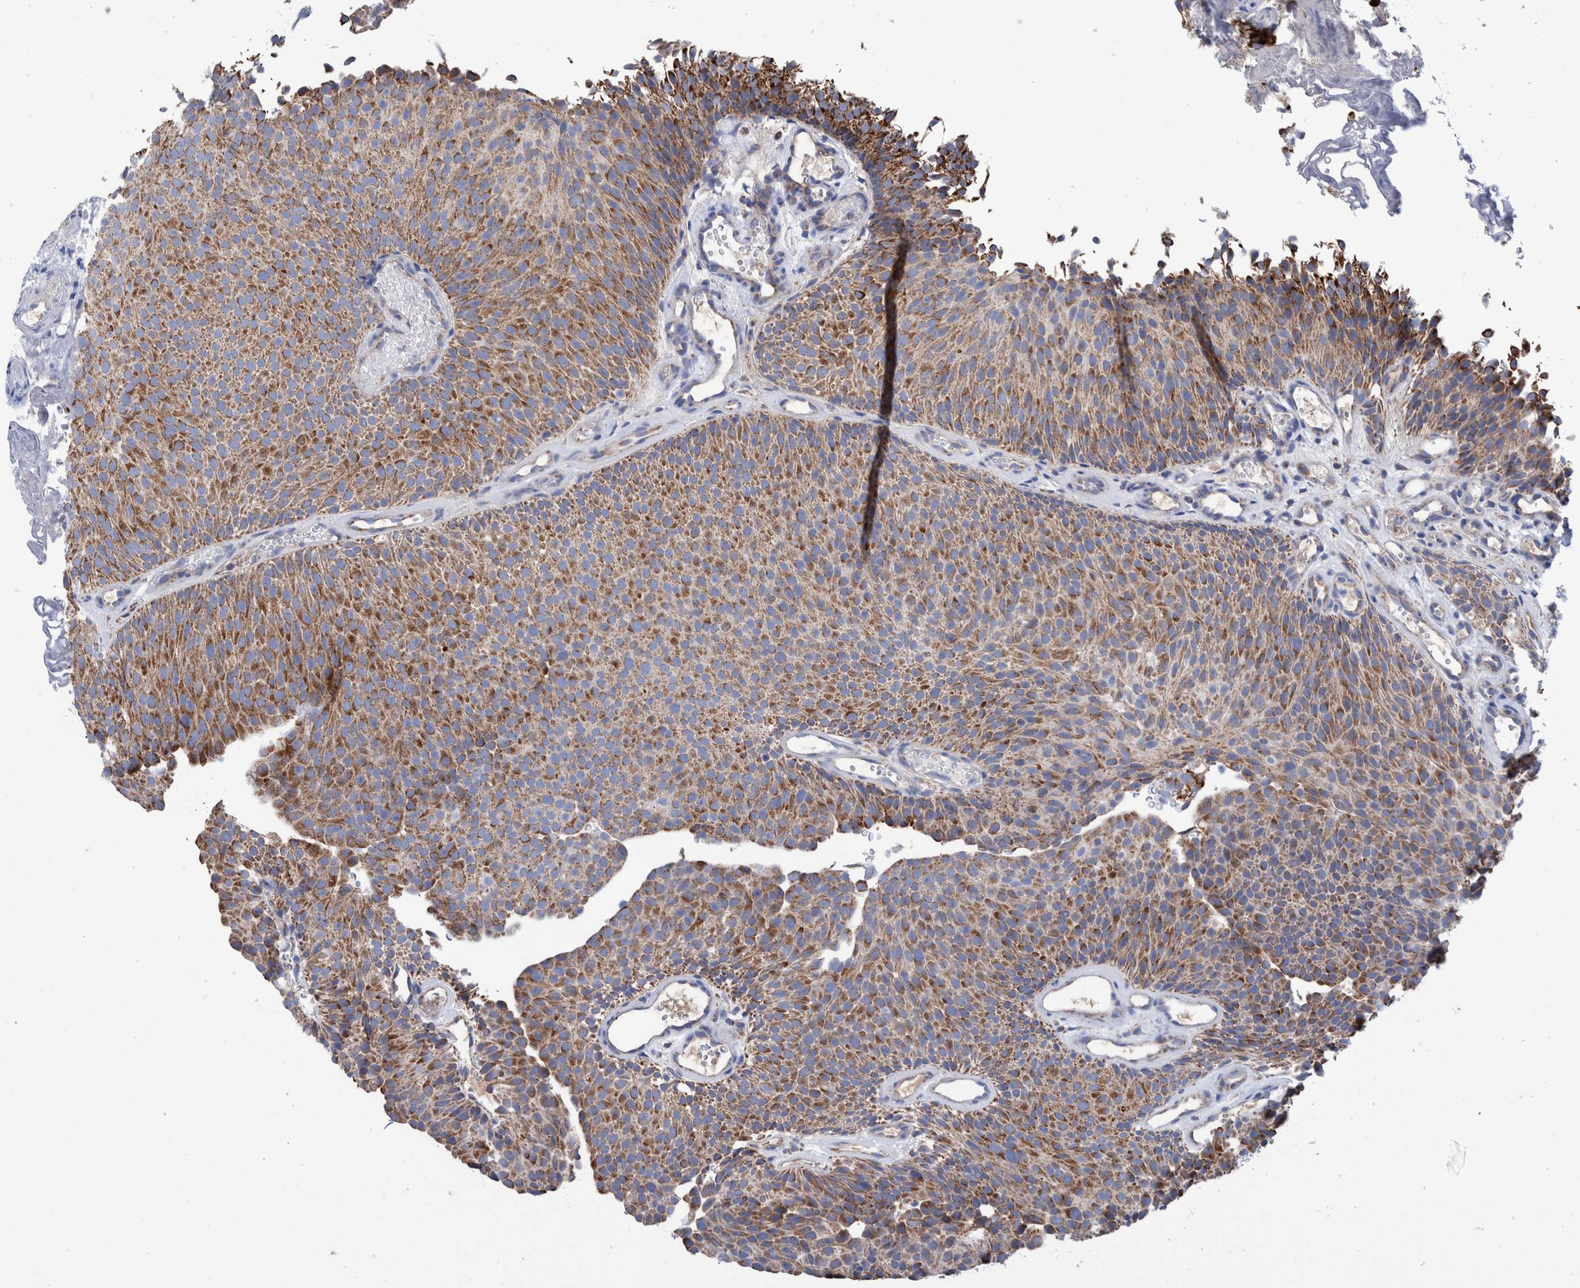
{"staining": {"intensity": "moderate", "quantity": ">75%", "location": "cytoplasmic/membranous"}, "tissue": "urothelial cancer", "cell_type": "Tumor cells", "image_type": "cancer", "snomed": [{"axis": "morphology", "description": "Urothelial carcinoma, Low grade"}, {"axis": "topography", "description": "Urinary bladder"}], "caption": "IHC photomicrograph of low-grade urothelial carcinoma stained for a protein (brown), which reveals medium levels of moderate cytoplasmic/membranous expression in about >75% of tumor cells.", "gene": "DECR1", "patient": {"sex": "male", "age": 78}}